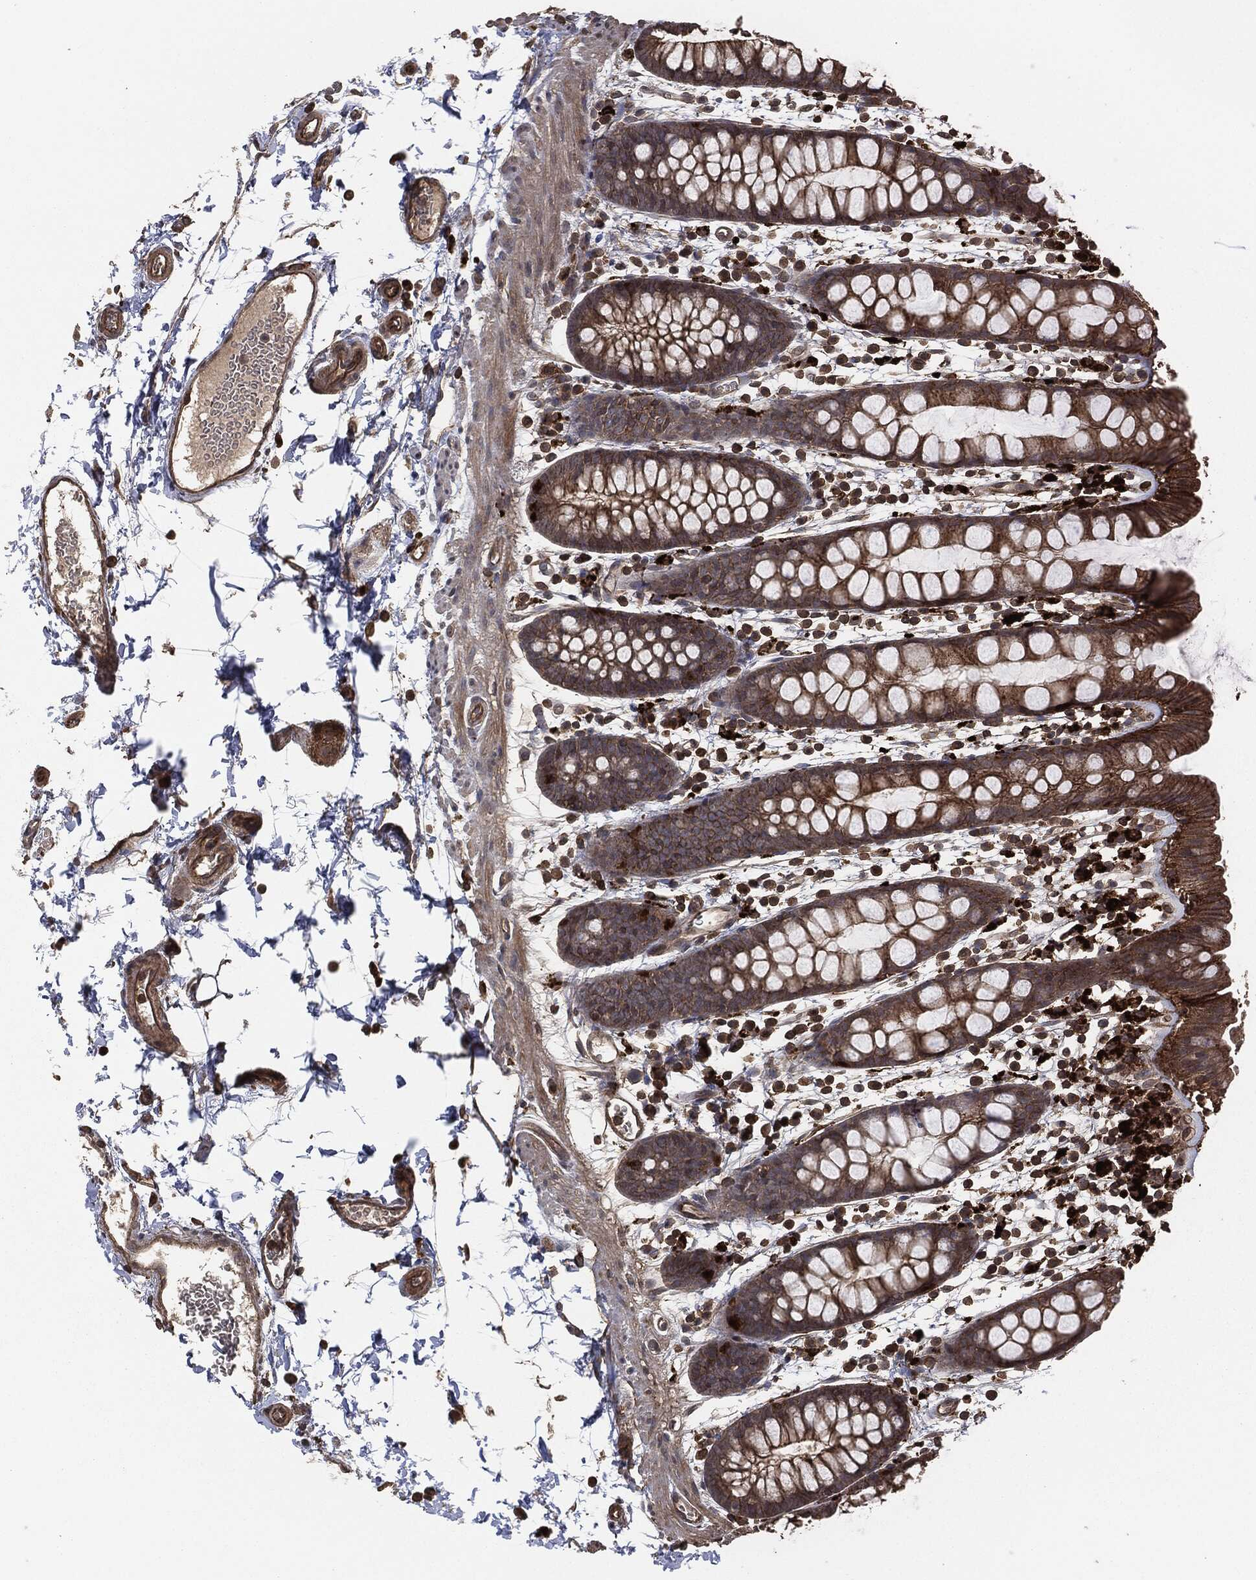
{"staining": {"intensity": "moderate", "quantity": ">75%", "location": "cytoplasmic/membranous"}, "tissue": "rectum", "cell_type": "Glandular cells", "image_type": "normal", "snomed": [{"axis": "morphology", "description": "Normal tissue, NOS"}, {"axis": "topography", "description": "Rectum"}], "caption": "IHC histopathology image of unremarkable rectum stained for a protein (brown), which displays medium levels of moderate cytoplasmic/membranous staining in about >75% of glandular cells.", "gene": "ERBIN", "patient": {"sex": "male", "age": 57}}